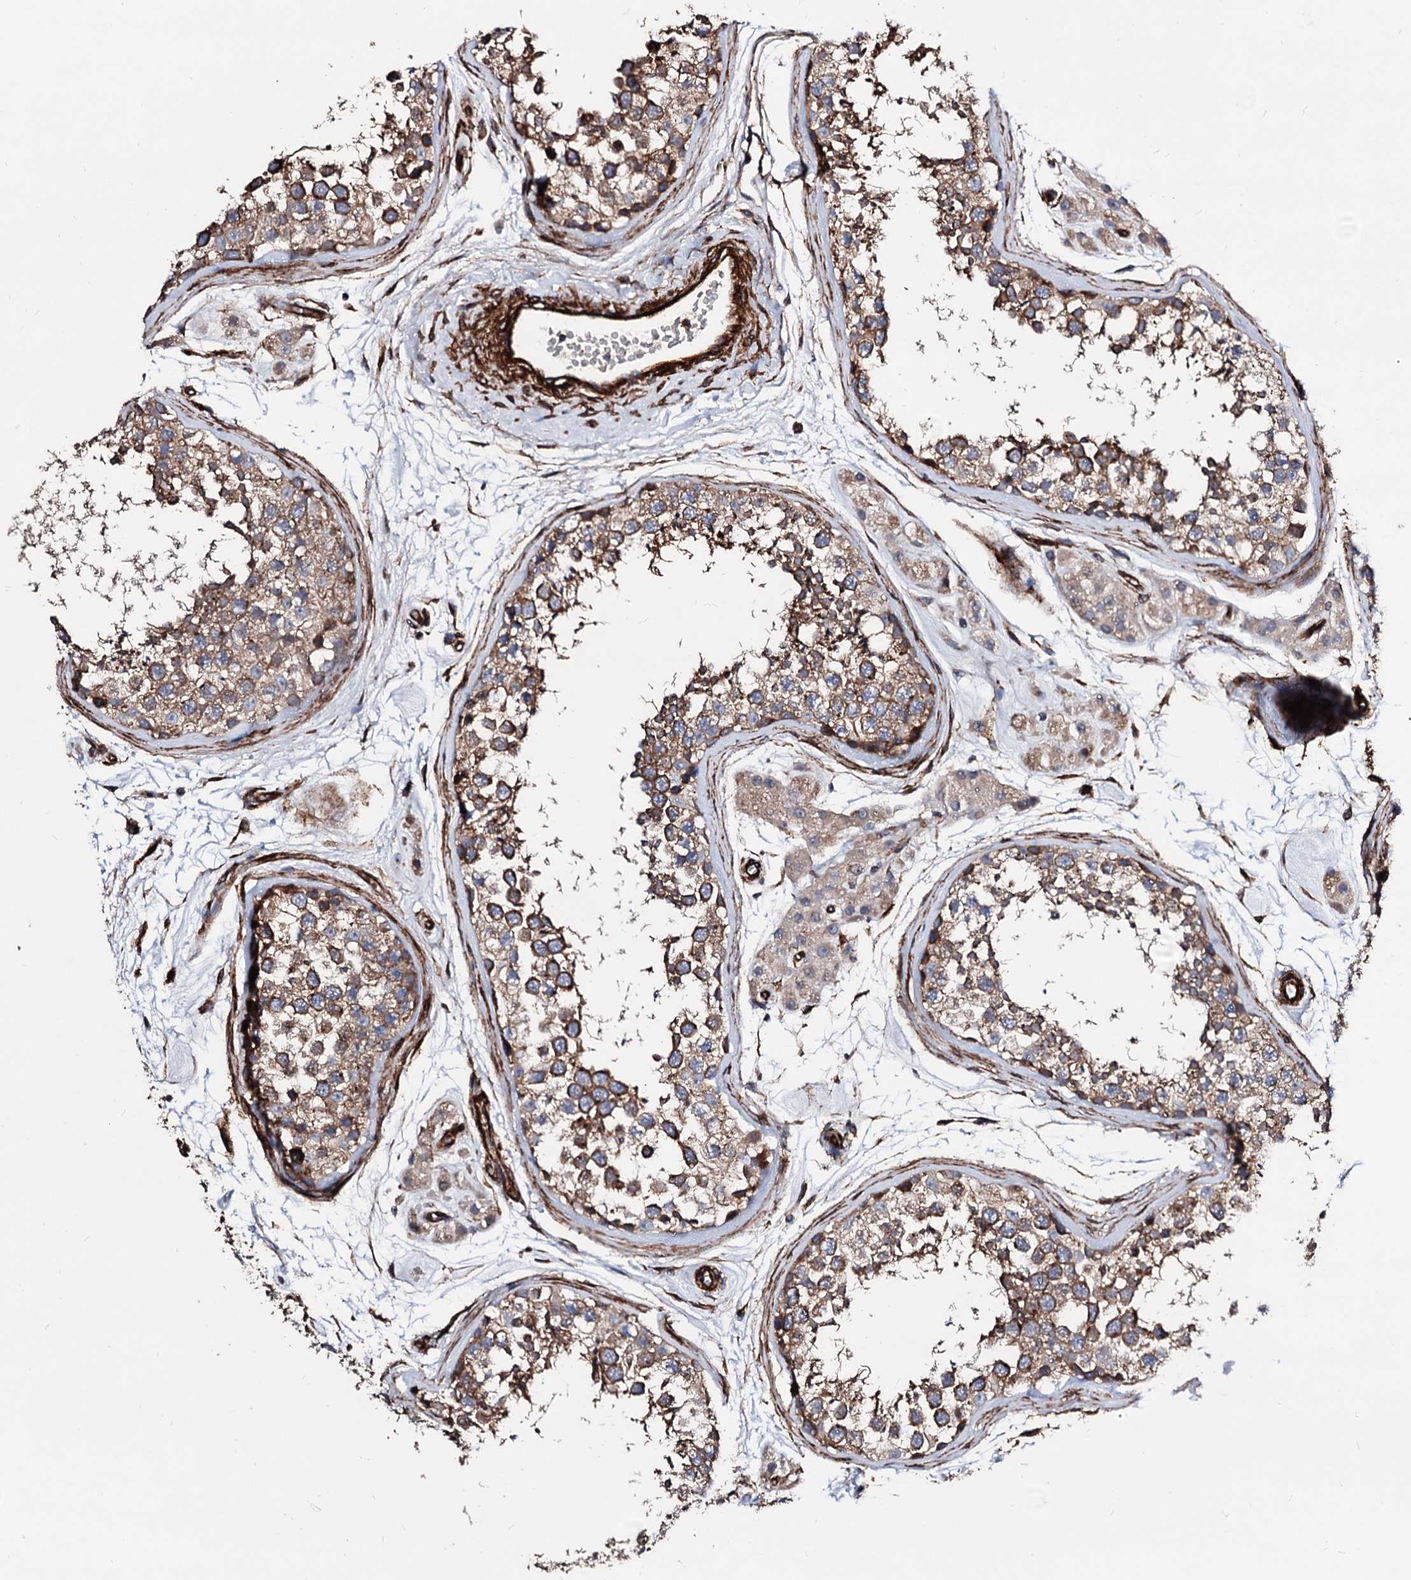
{"staining": {"intensity": "strong", "quantity": "25%-75%", "location": "cytoplasmic/membranous"}, "tissue": "testis", "cell_type": "Cells in seminiferous ducts", "image_type": "normal", "snomed": [{"axis": "morphology", "description": "Normal tissue, NOS"}, {"axis": "topography", "description": "Testis"}], "caption": "Immunohistochemistry (IHC) (DAB) staining of benign human testis exhibits strong cytoplasmic/membranous protein staining in about 25%-75% of cells in seminiferous ducts.", "gene": "WDR11", "patient": {"sex": "male", "age": 56}}